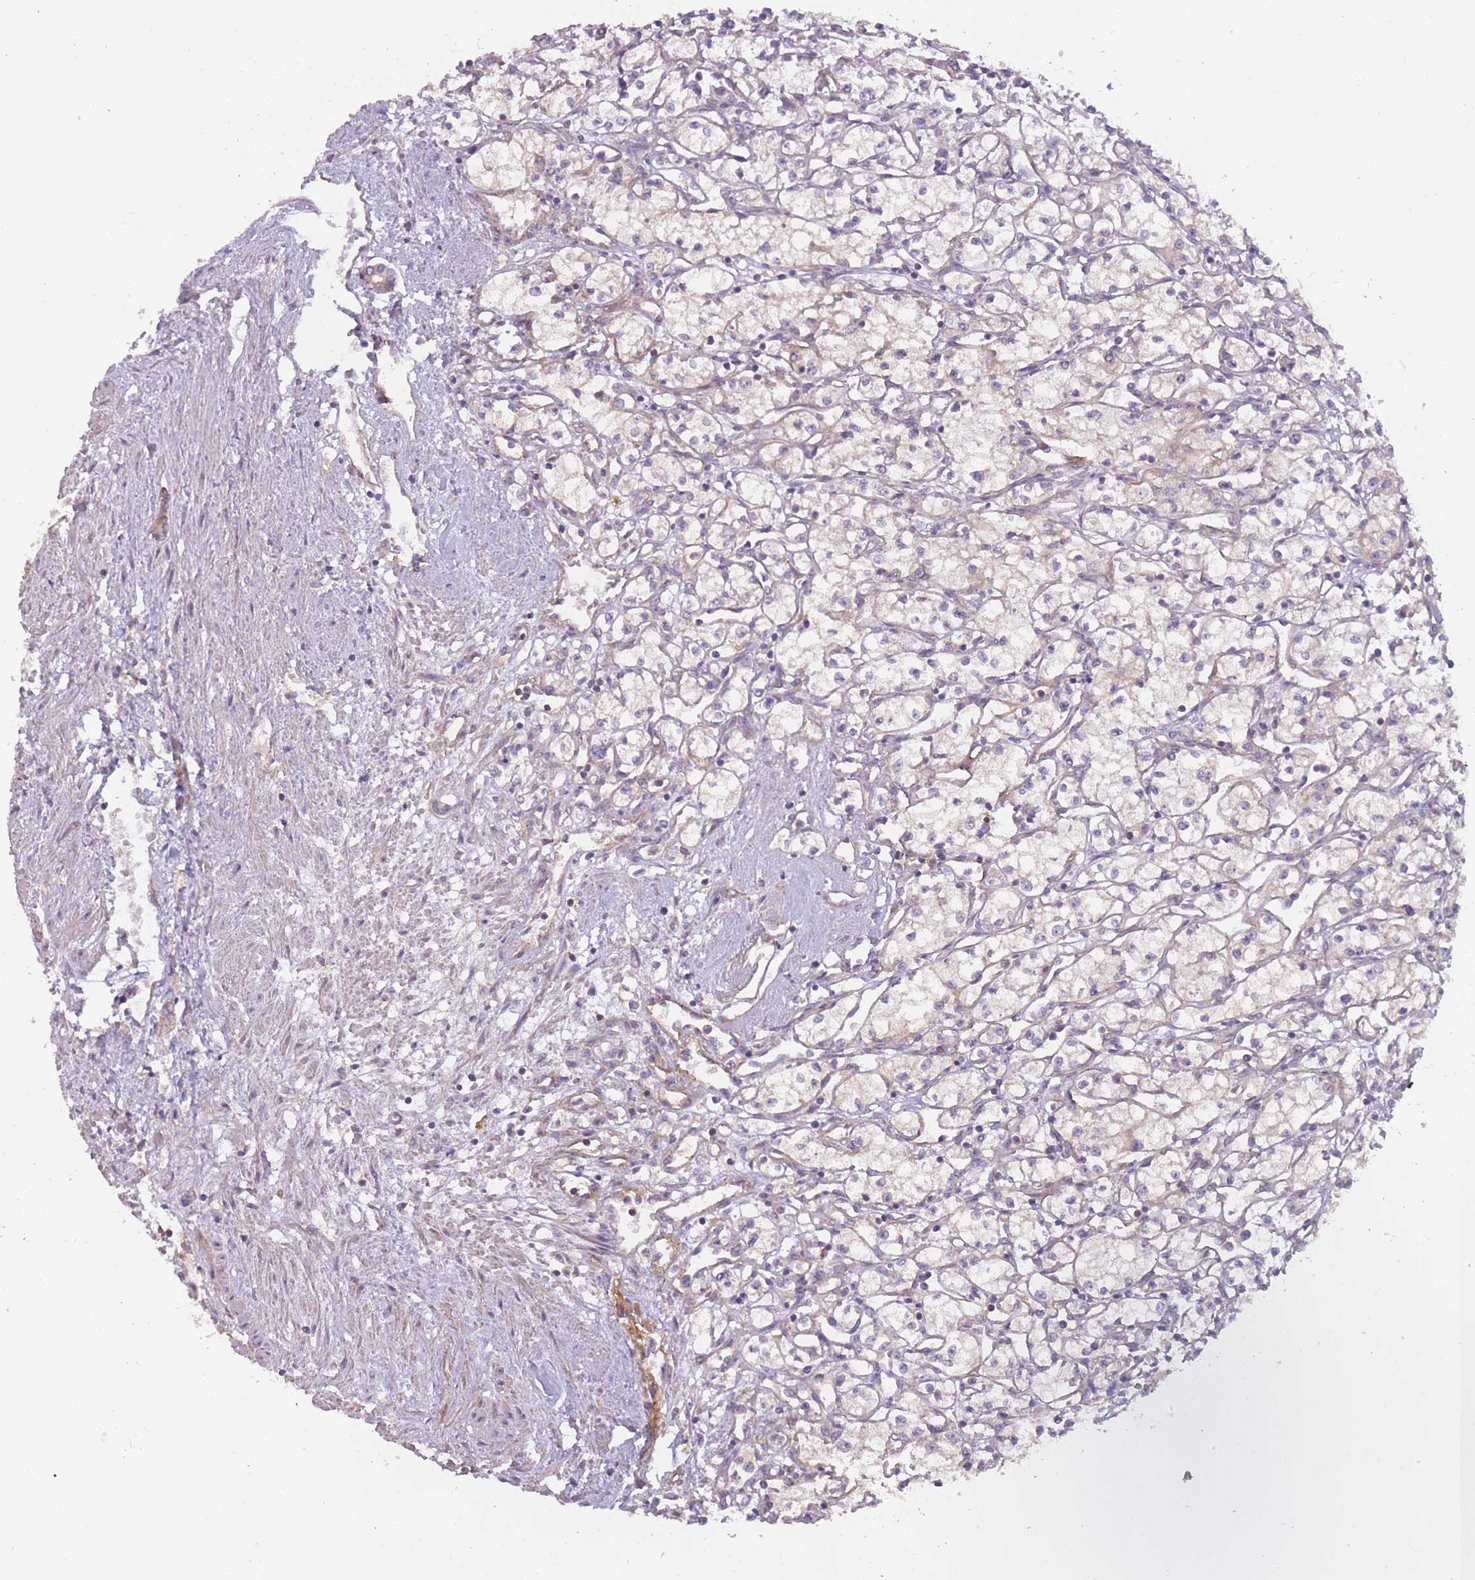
{"staining": {"intensity": "negative", "quantity": "none", "location": "none"}, "tissue": "renal cancer", "cell_type": "Tumor cells", "image_type": "cancer", "snomed": [{"axis": "morphology", "description": "Adenocarcinoma, NOS"}, {"axis": "topography", "description": "Kidney"}], "caption": "This is an IHC micrograph of renal cancer. There is no expression in tumor cells.", "gene": "WDR93", "patient": {"sex": "male", "age": 59}}